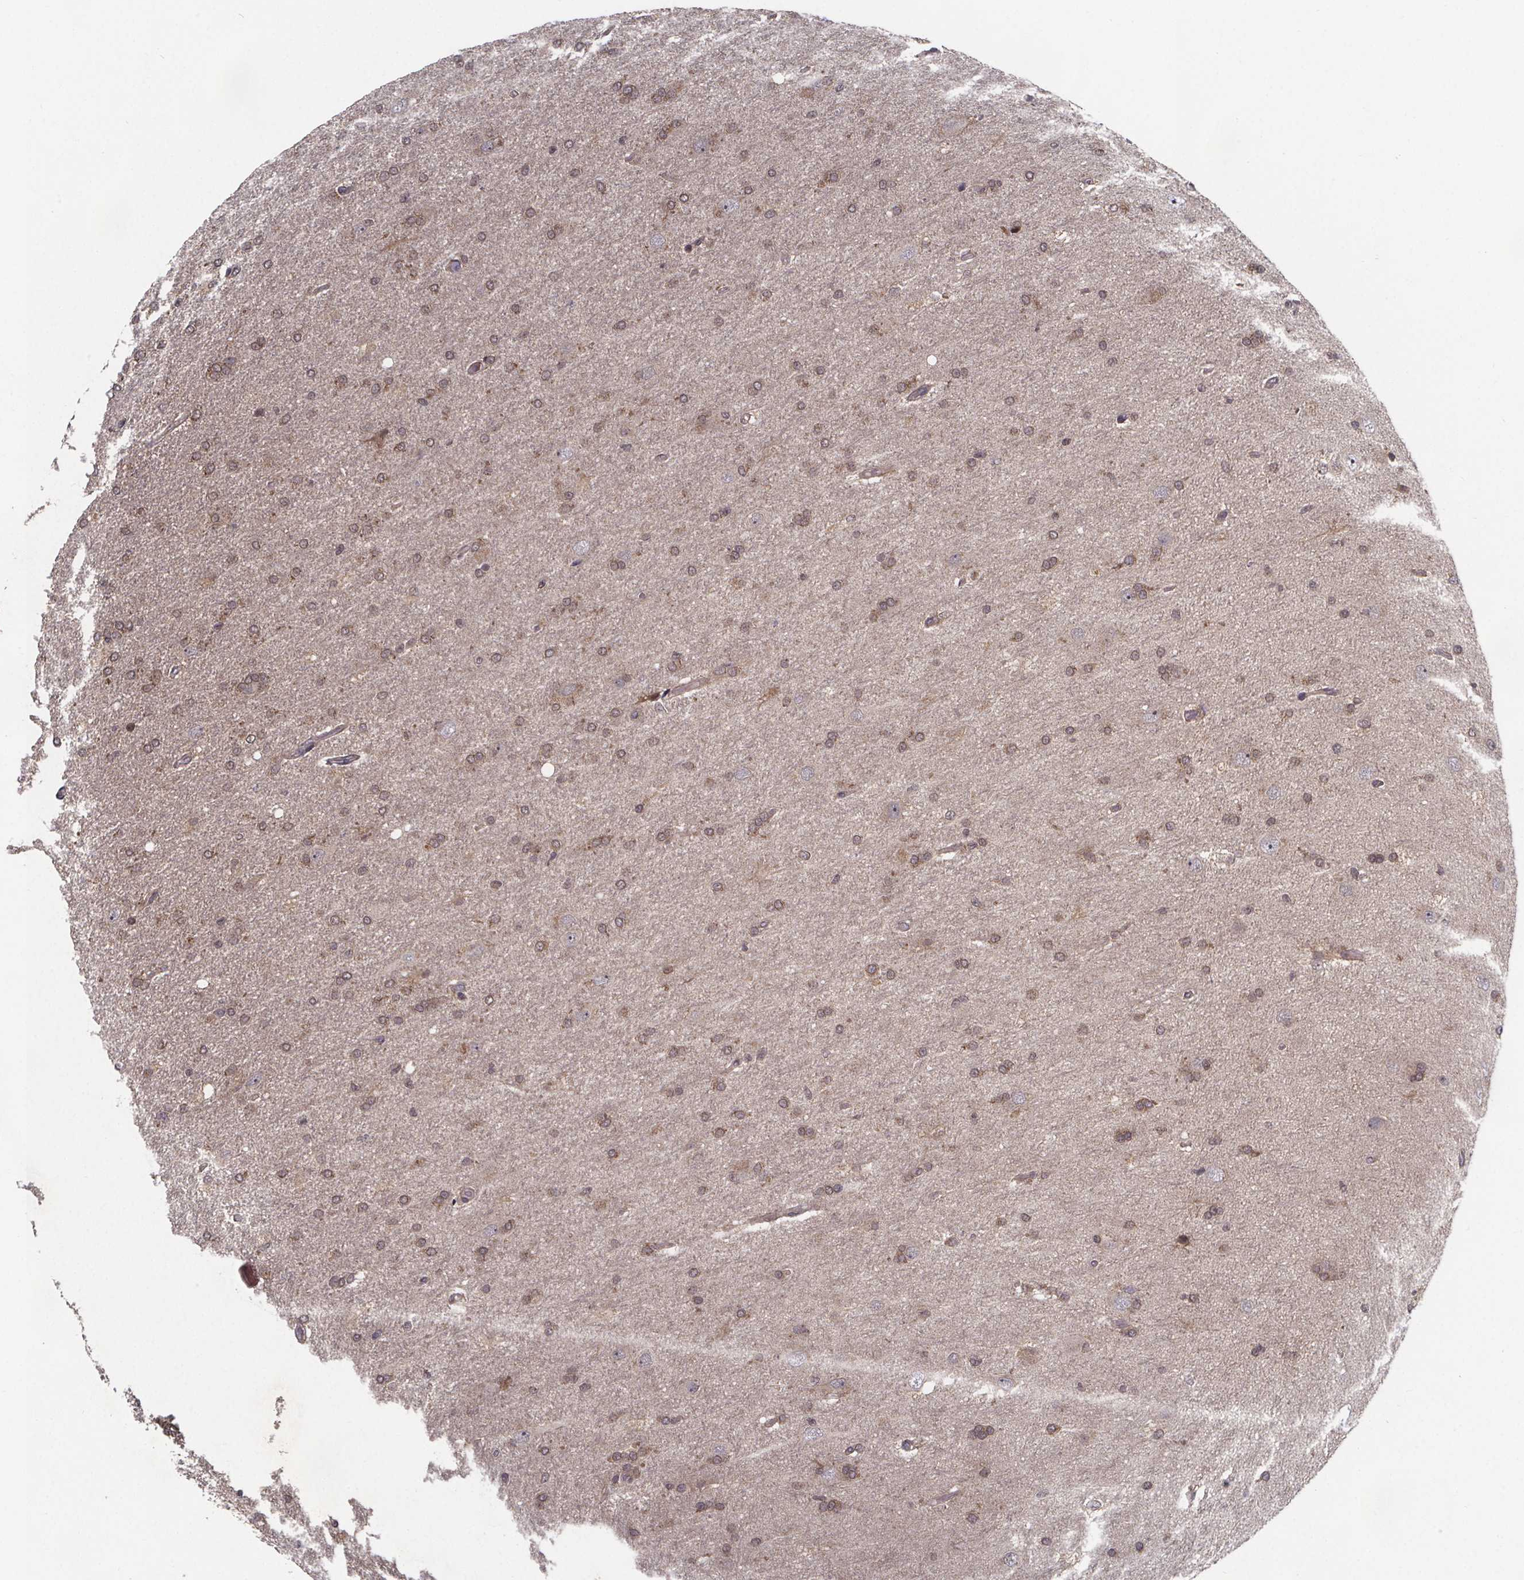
{"staining": {"intensity": "weak", "quantity": "<25%", "location": "cytoplasmic/membranous"}, "tissue": "glioma", "cell_type": "Tumor cells", "image_type": "cancer", "snomed": [{"axis": "morphology", "description": "Glioma, malignant, High grade"}, {"axis": "topography", "description": "Cerebral cortex"}], "caption": "DAB immunohistochemical staining of human glioma exhibits no significant staining in tumor cells.", "gene": "FN3KRP", "patient": {"sex": "male", "age": 70}}